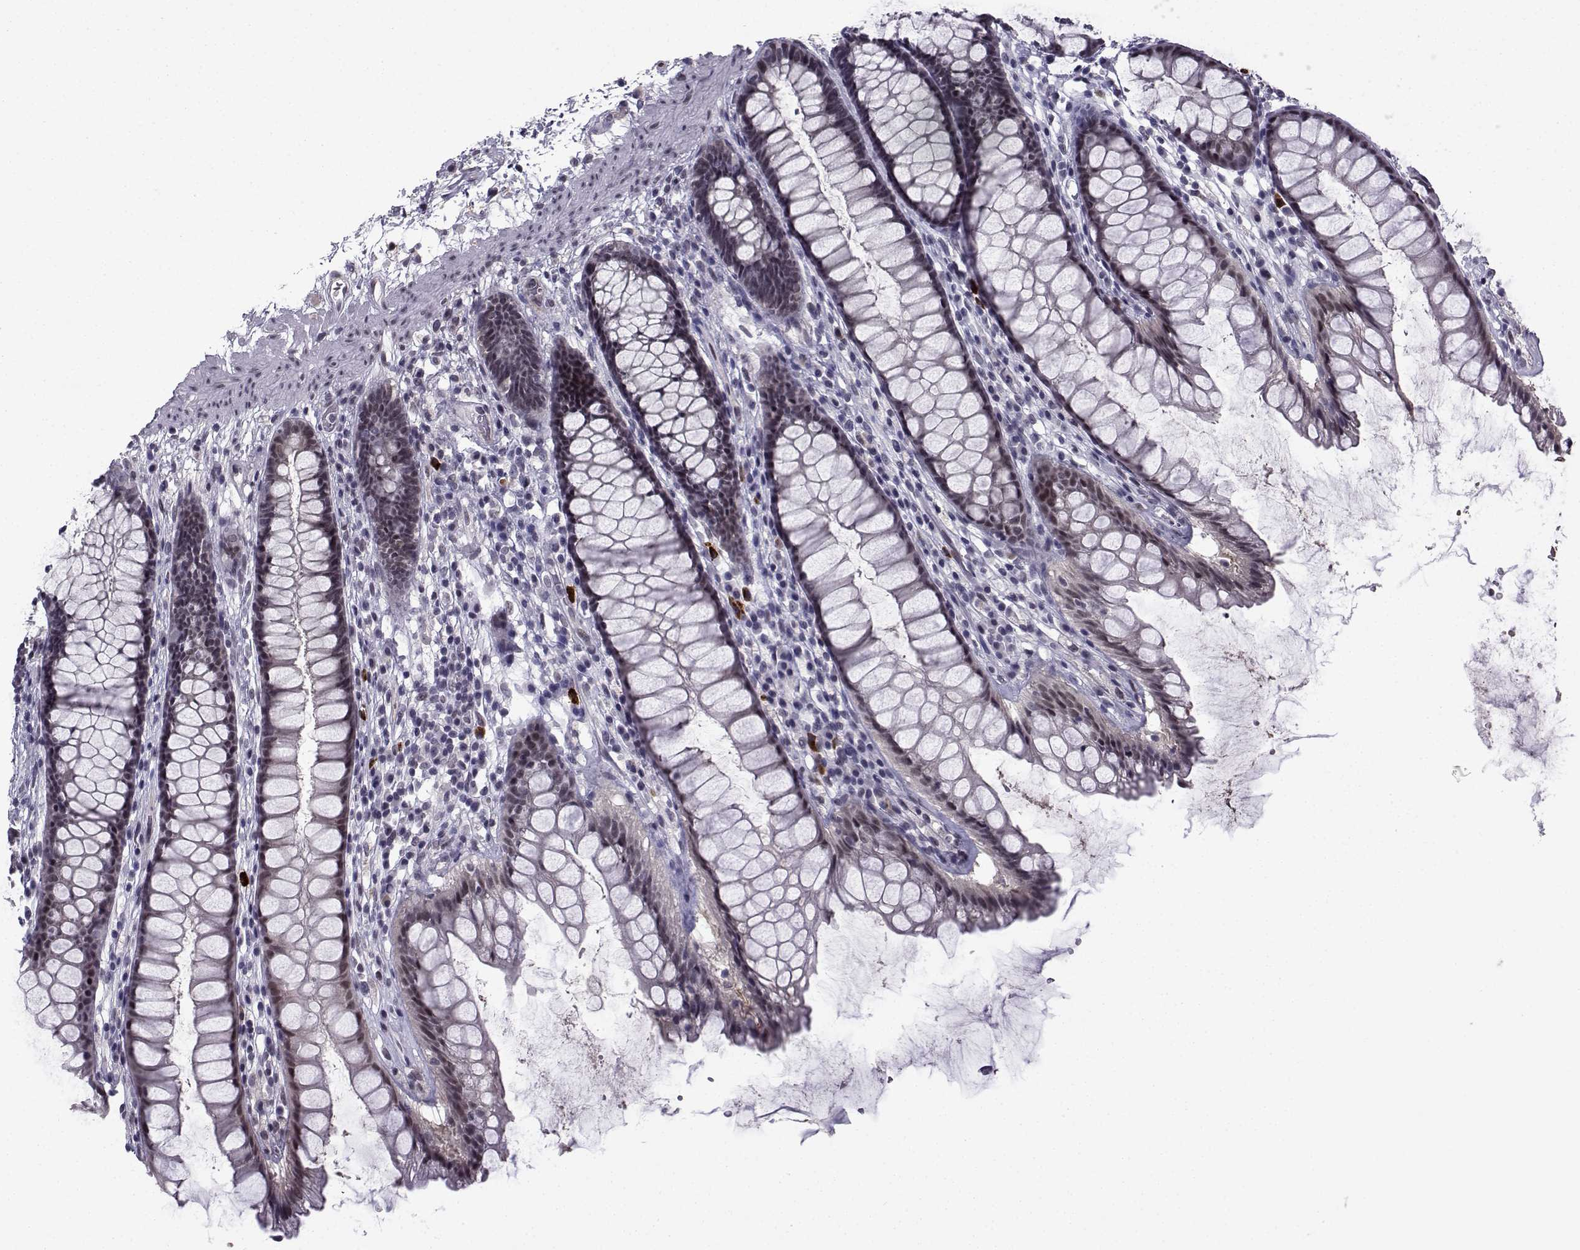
{"staining": {"intensity": "weak", "quantity": "<25%", "location": "nuclear"}, "tissue": "rectum", "cell_type": "Glandular cells", "image_type": "normal", "snomed": [{"axis": "morphology", "description": "Normal tissue, NOS"}, {"axis": "topography", "description": "Rectum"}], "caption": "Immunohistochemistry (IHC) histopathology image of normal rectum: human rectum stained with DAB displays no significant protein expression in glandular cells. (Stains: DAB (3,3'-diaminobenzidine) immunohistochemistry with hematoxylin counter stain, Microscopy: brightfield microscopy at high magnification).", "gene": "RBM24", "patient": {"sex": "male", "age": 72}}